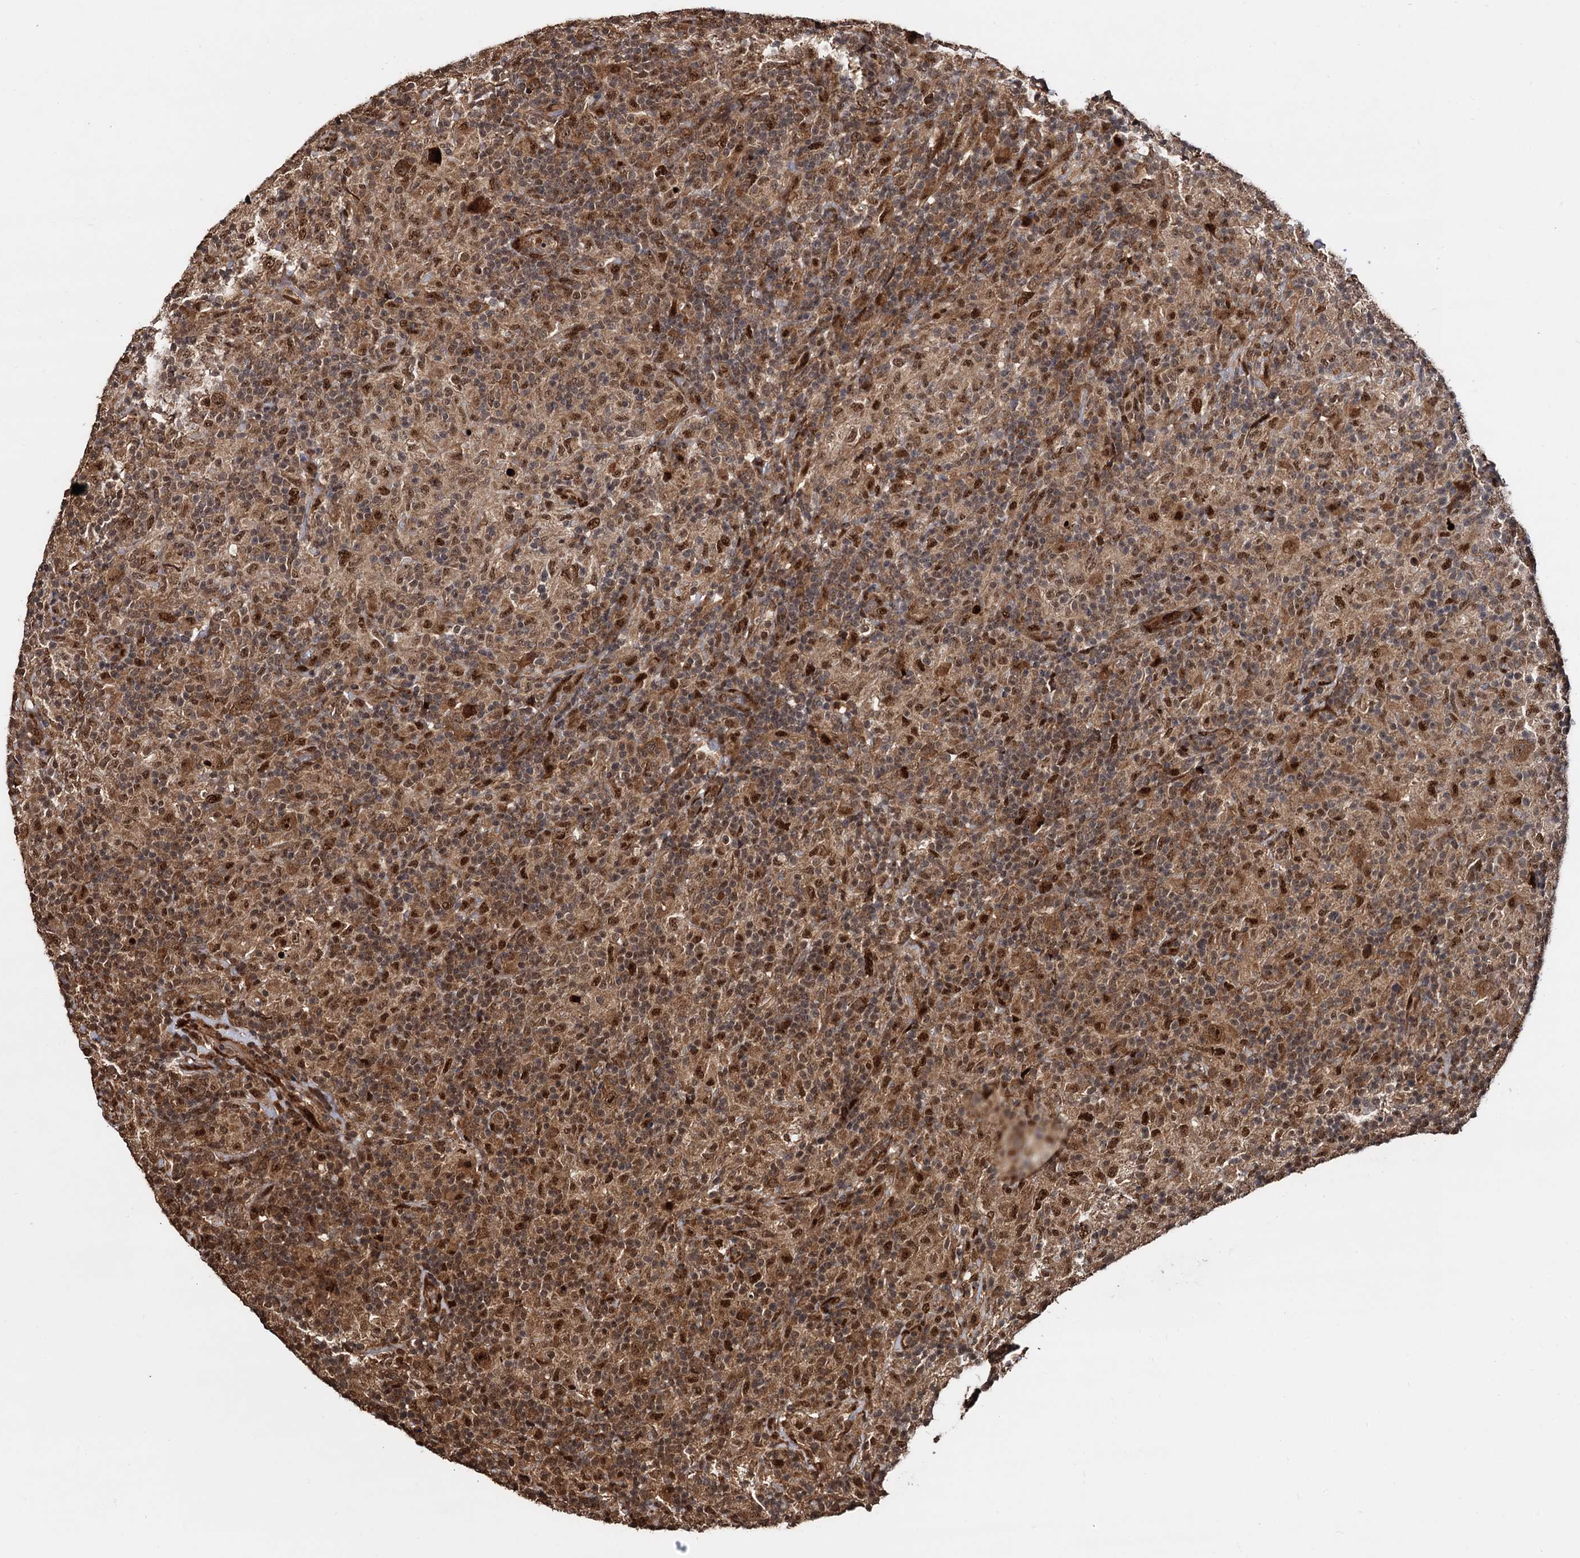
{"staining": {"intensity": "moderate", "quantity": ">75%", "location": "nuclear"}, "tissue": "lymphoma", "cell_type": "Tumor cells", "image_type": "cancer", "snomed": [{"axis": "morphology", "description": "Hodgkin's disease, NOS"}, {"axis": "topography", "description": "Lymph node"}], "caption": "A medium amount of moderate nuclear positivity is identified in approximately >75% of tumor cells in lymphoma tissue.", "gene": "PIGB", "patient": {"sex": "male", "age": 70}}